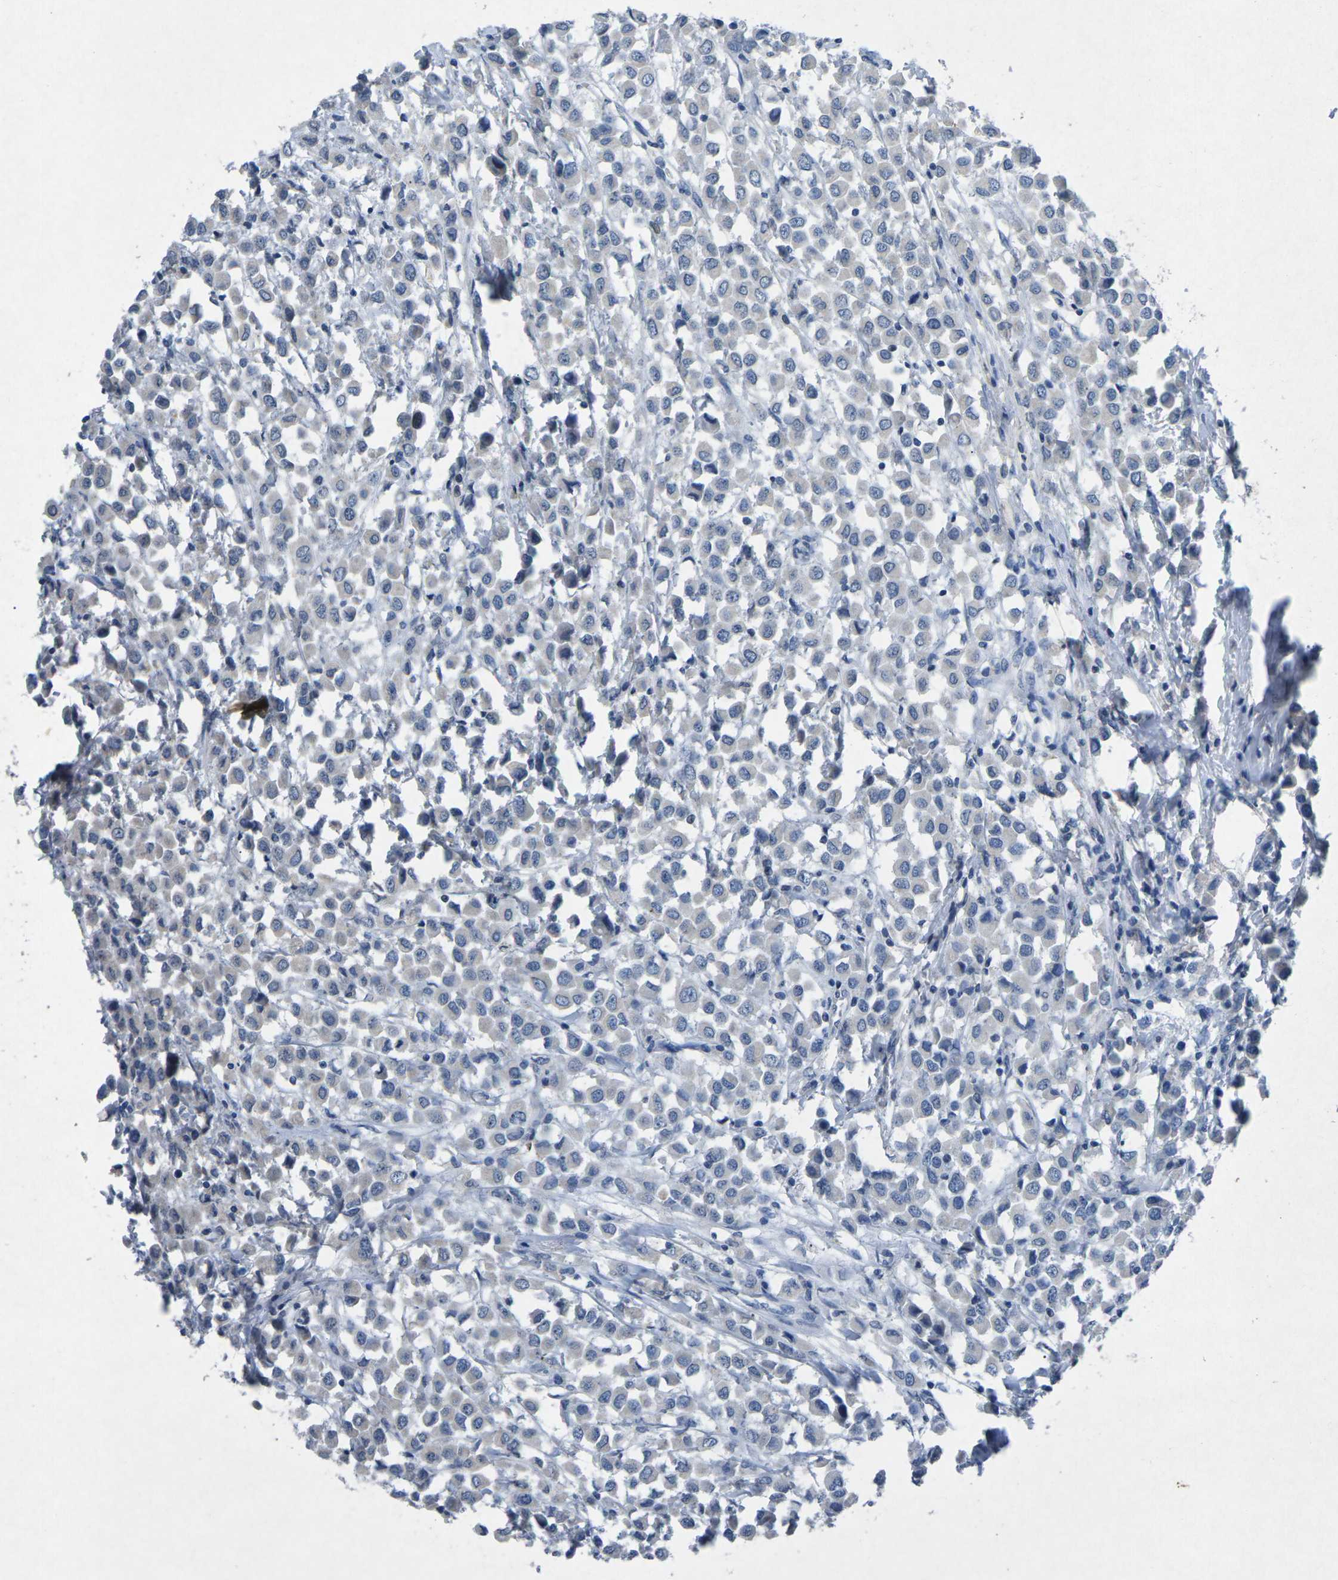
{"staining": {"intensity": "negative", "quantity": "none", "location": "none"}, "tissue": "breast cancer", "cell_type": "Tumor cells", "image_type": "cancer", "snomed": [{"axis": "morphology", "description": "Duct carcinoma"}, {"axis": "topography", "description": "Breast"}], "caption": "Human breast cancer (intraductal carcinoma) stained for a protein using immunohistochemistry (IHC) demonstrates no positivity in tumor cells.", "gene": "PLG", "patient": {"sex": "female", "age": 61}}